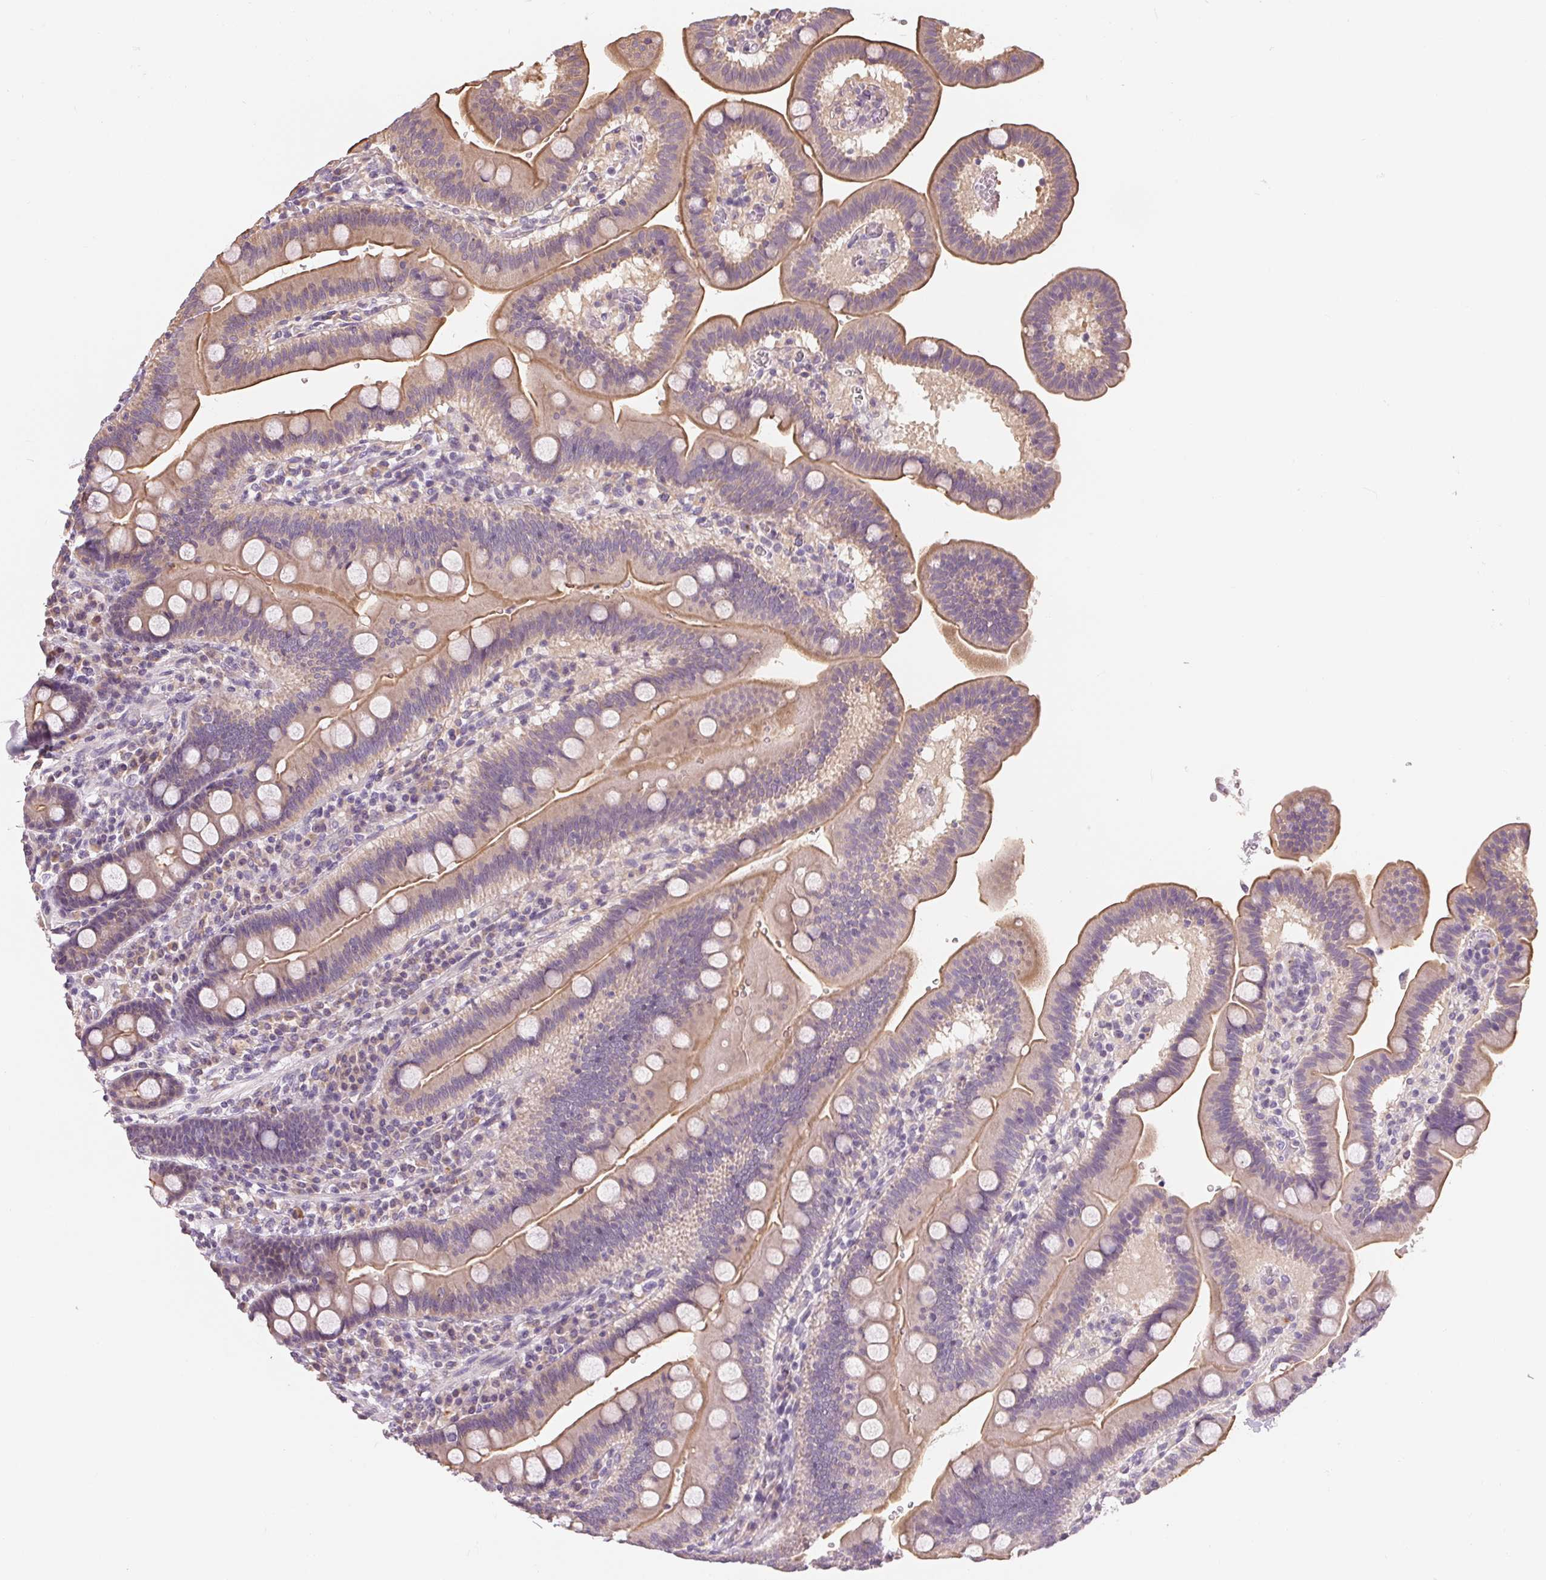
{"staining": {"intensity": "moderate", "quantity": "<25%", "location": "cytoplasmic/membranous"}, "tissue": "duodenum", "cell_type": "Glandular cells", "image_type": "normal", "snomed": [{"axis": "morphology", "description": "Normal tissue, NOS"}, {"axis": "topography", "description": "Pancreas"}, {"axis": "topography", "description": "Duodenum"}], "caption": "The immunohistochemical stain labels moderate cytoplasmic/membranous staining in glandular cells of benign duodenum.", "gene": "VTCN1", "patient": {"sex": "male", "age": 59}}